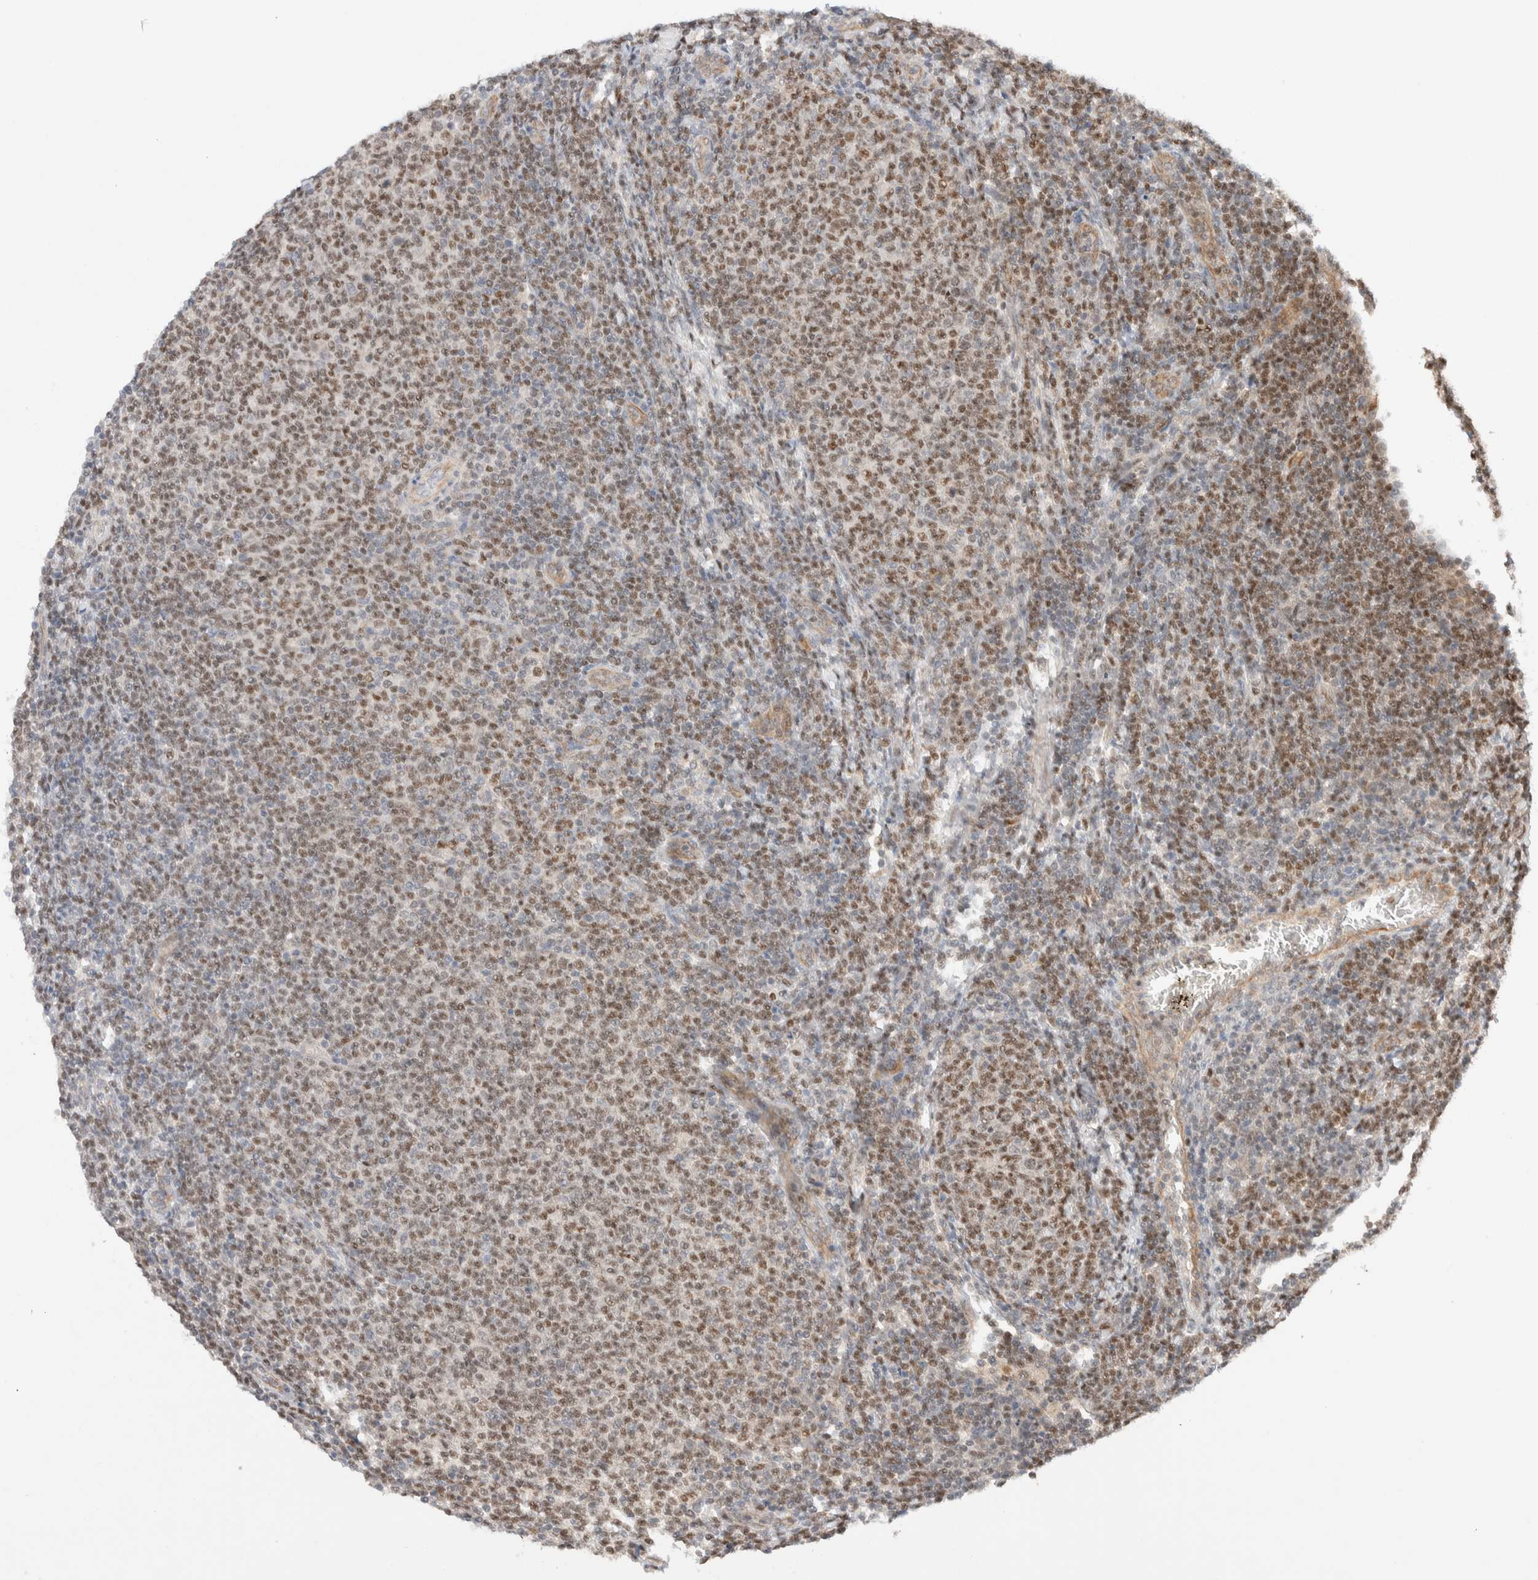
{"staining": {"intensity": "weak", "quantity": ">75%", "location": "nuclear"}, "tissue": "lymphoma", "cell_type": "Tumor cells", "image_type": "cancer", "snomed": [{"axis": "morphology", "description": "Malignant lymphoma, non-Hodgkin's type, Low grade"}, {"axis": "topography", "description": "Lymph node"}], "caption": "DAB immunohistochemical staining of lymphoma demonstrates weak nuclear protein expression in about >75% of tumor cells.", "gene": "C8orf76", "patient": {"sex": "male", "age": 66}}